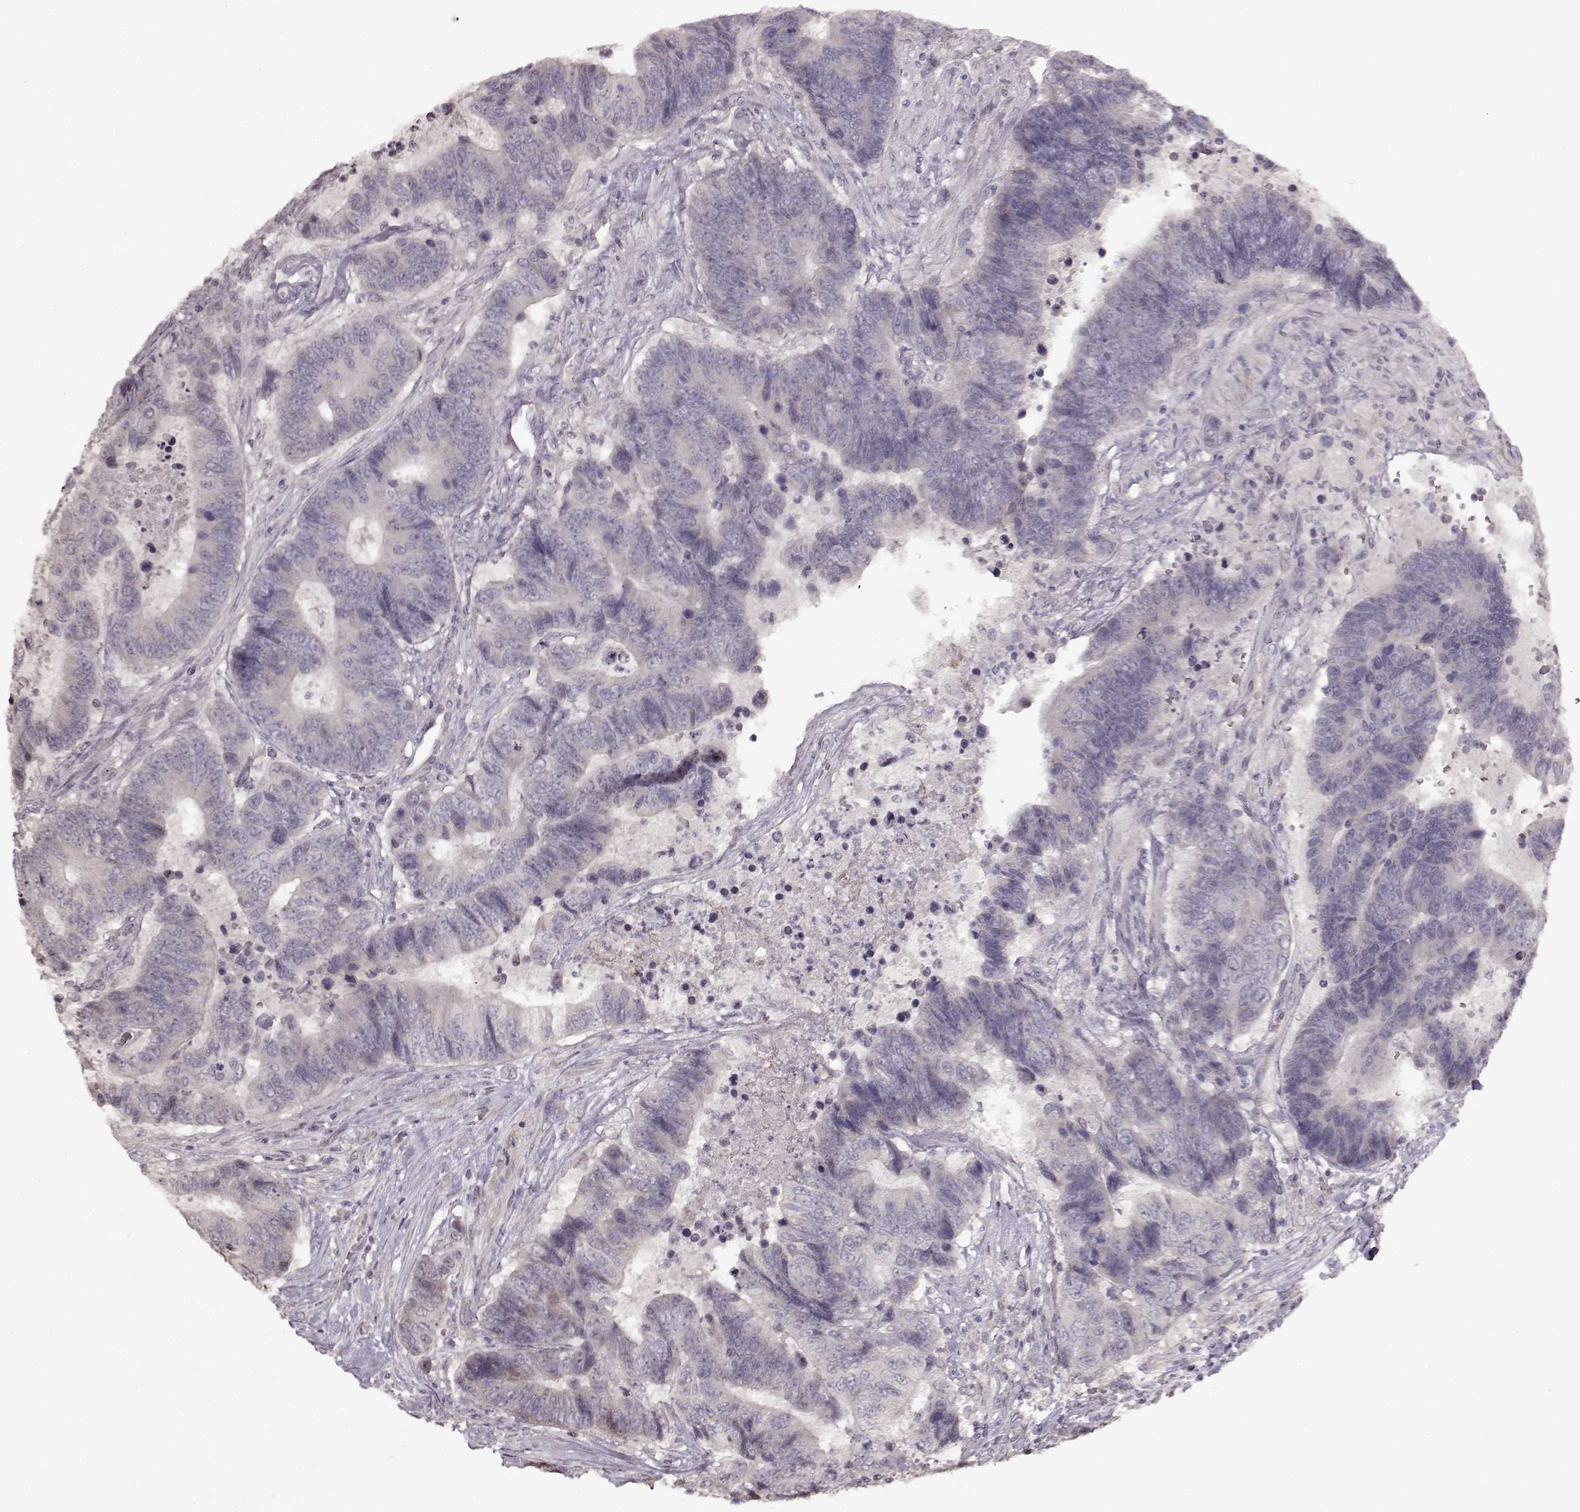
{"staining": {"intensity": "negative", "quantity": "none", "location": "none"}, "tissue": "colorectal cancer", "cell_type": "Tumor cells", "image_type": "cancer", "snomed": [{"axis": "morphology", "description": "Adenocarcinoma, NOS"}, {"axis": "topography", "description": "Colon"}], "caption": "Tumor cells show no significant expression in colorectal cancer.", "gene": "FSHB", "patient": {"sex": "female", "age": 48}}